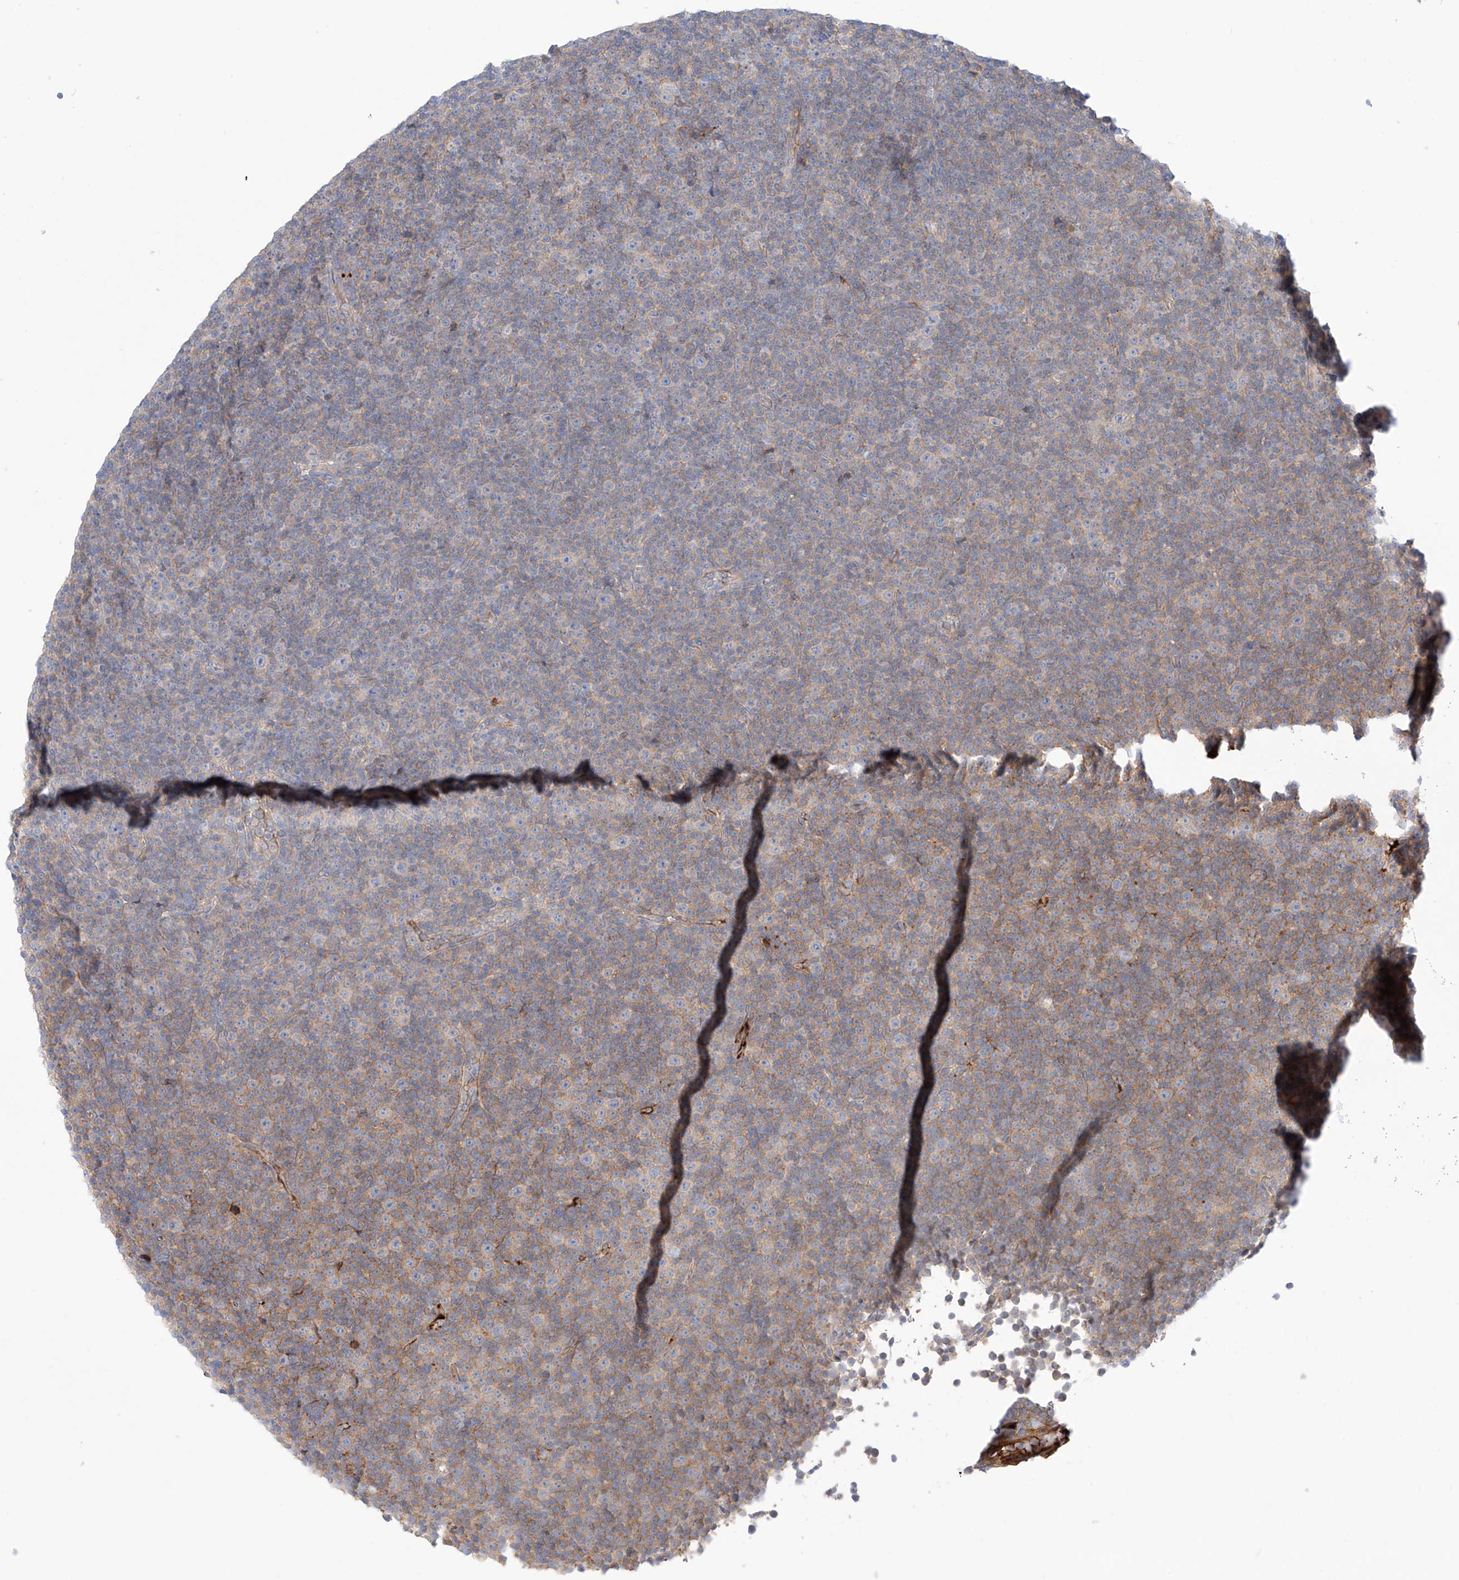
{"staining": {"intensity": "weak", "quantity": "<25%", "location": "cytoplasmic/membranous"}, "tissue": "lymphoma", "cell_type": "Tumor cells", "image_type": "cancer", "snomed": [{"axis": "morphology", "description": "Malignant lymphoma, non-Hodgkin's type, Low grade"}, {"axis": "topography", "description": "Lymph node"}], "caption": "Immunohistochemistry of human low-grade malignant lymphoma, non-Hodgkin's type reveals no staining in tumor cells. The staining was performed using DAB to visualize the protein expression in brown, while the nuclei were stained in blue with hematoxylin (Magnification: 20x).", "gene": "PGGT1B", "patient": {"sex": "female", "age": 67}}